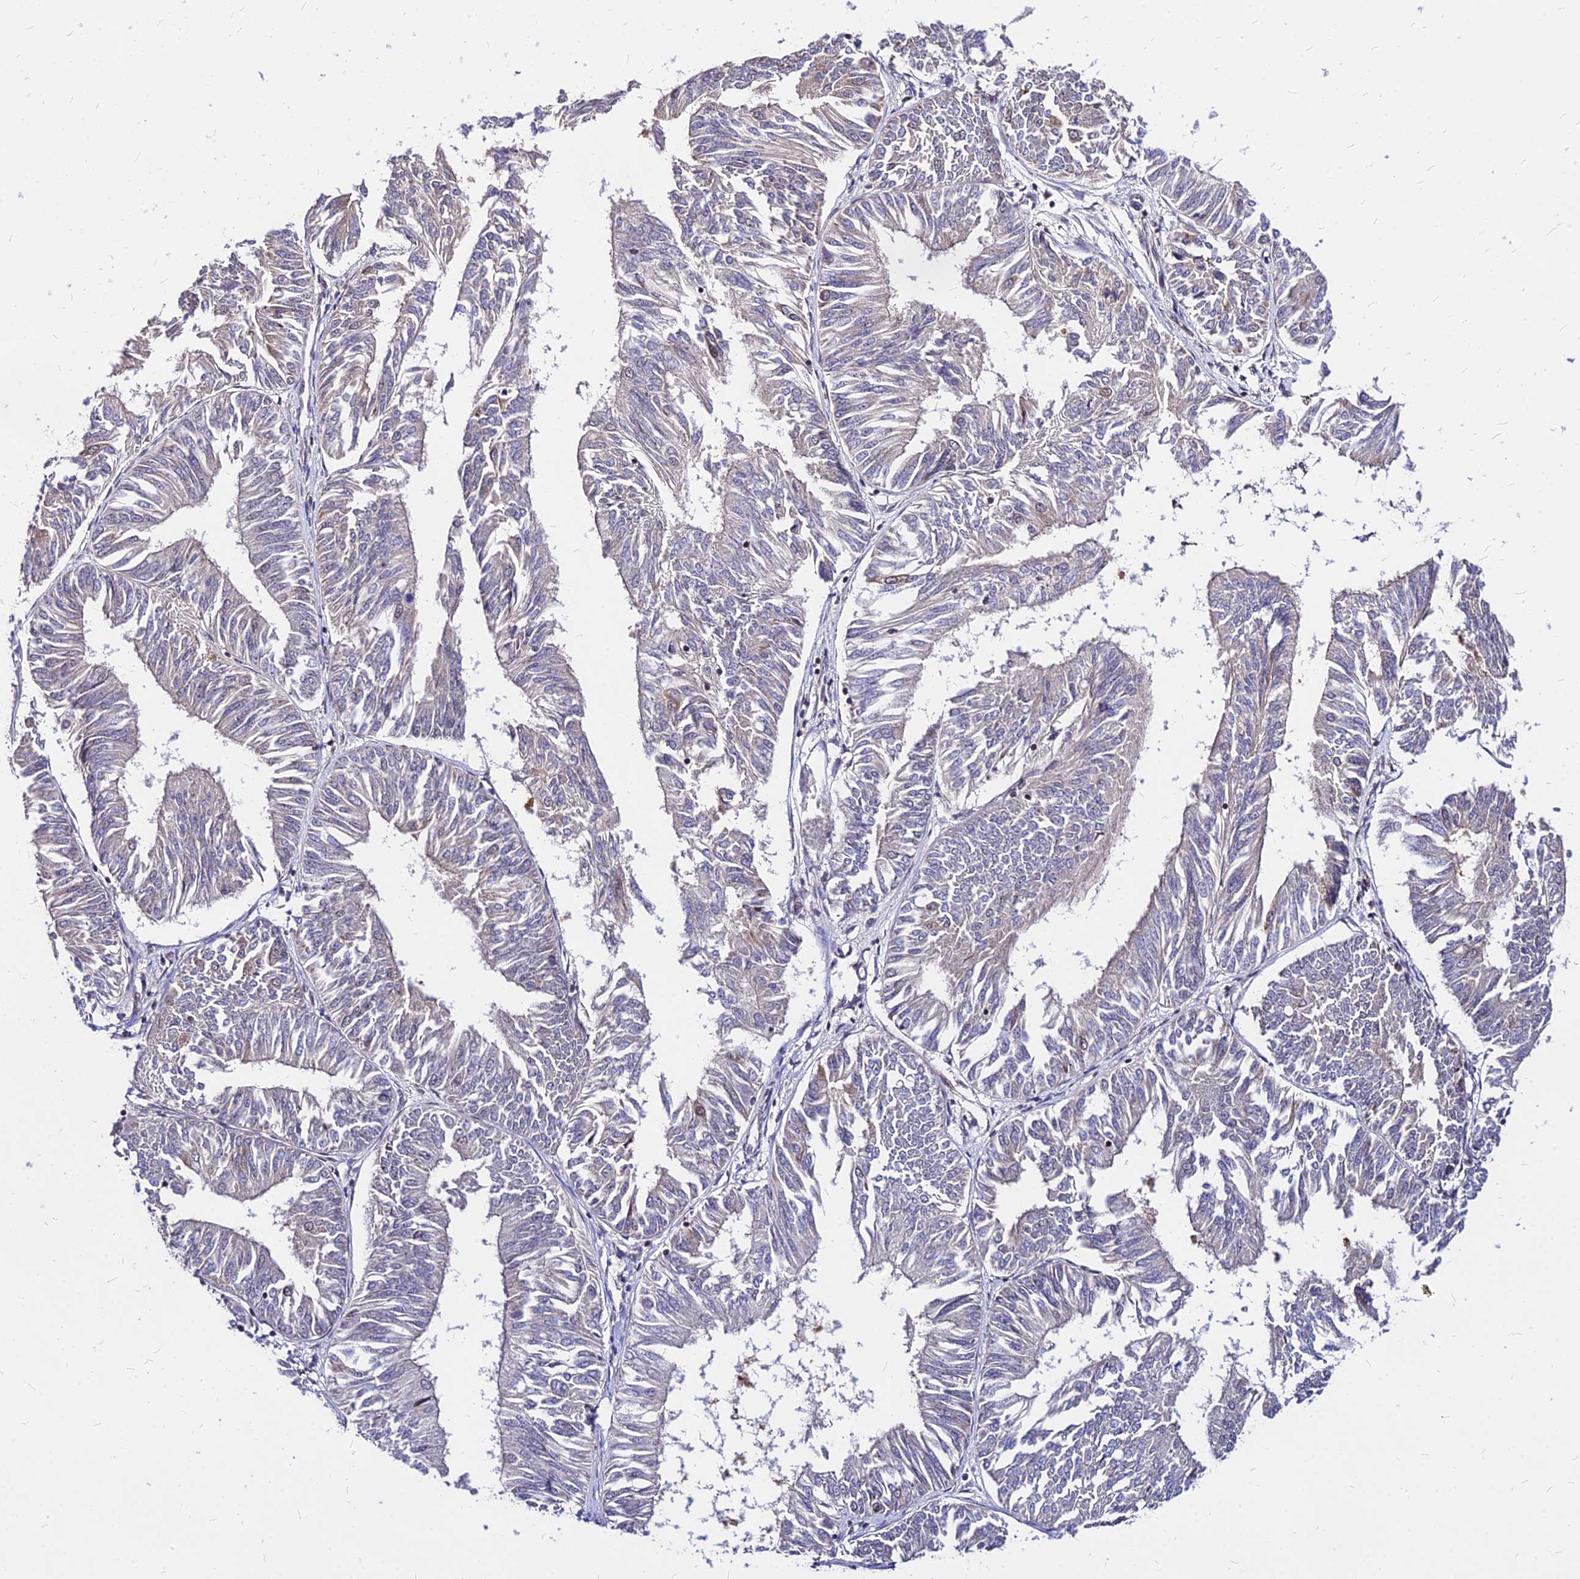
{"staining": {"intensity": "negative", "quantity": "none", "location": "none"}, "tissue": "endometrial cancer", "cell_type": "Tumor cells", "image_type": "cancer", "snomed": [{"axis": "morphology", "description": "Adenocarcinoma, NOS"}, {"axis": "topography", "description": "Endometrium"}], "caption": "Human endometrial cancer (adenocarcinoma) stained for a protein using immunohistochemistry (IHC) exhibits no expression in tumor cells.", "gene": "DDX55", "patient": {"sex": "female", "age": 58}}